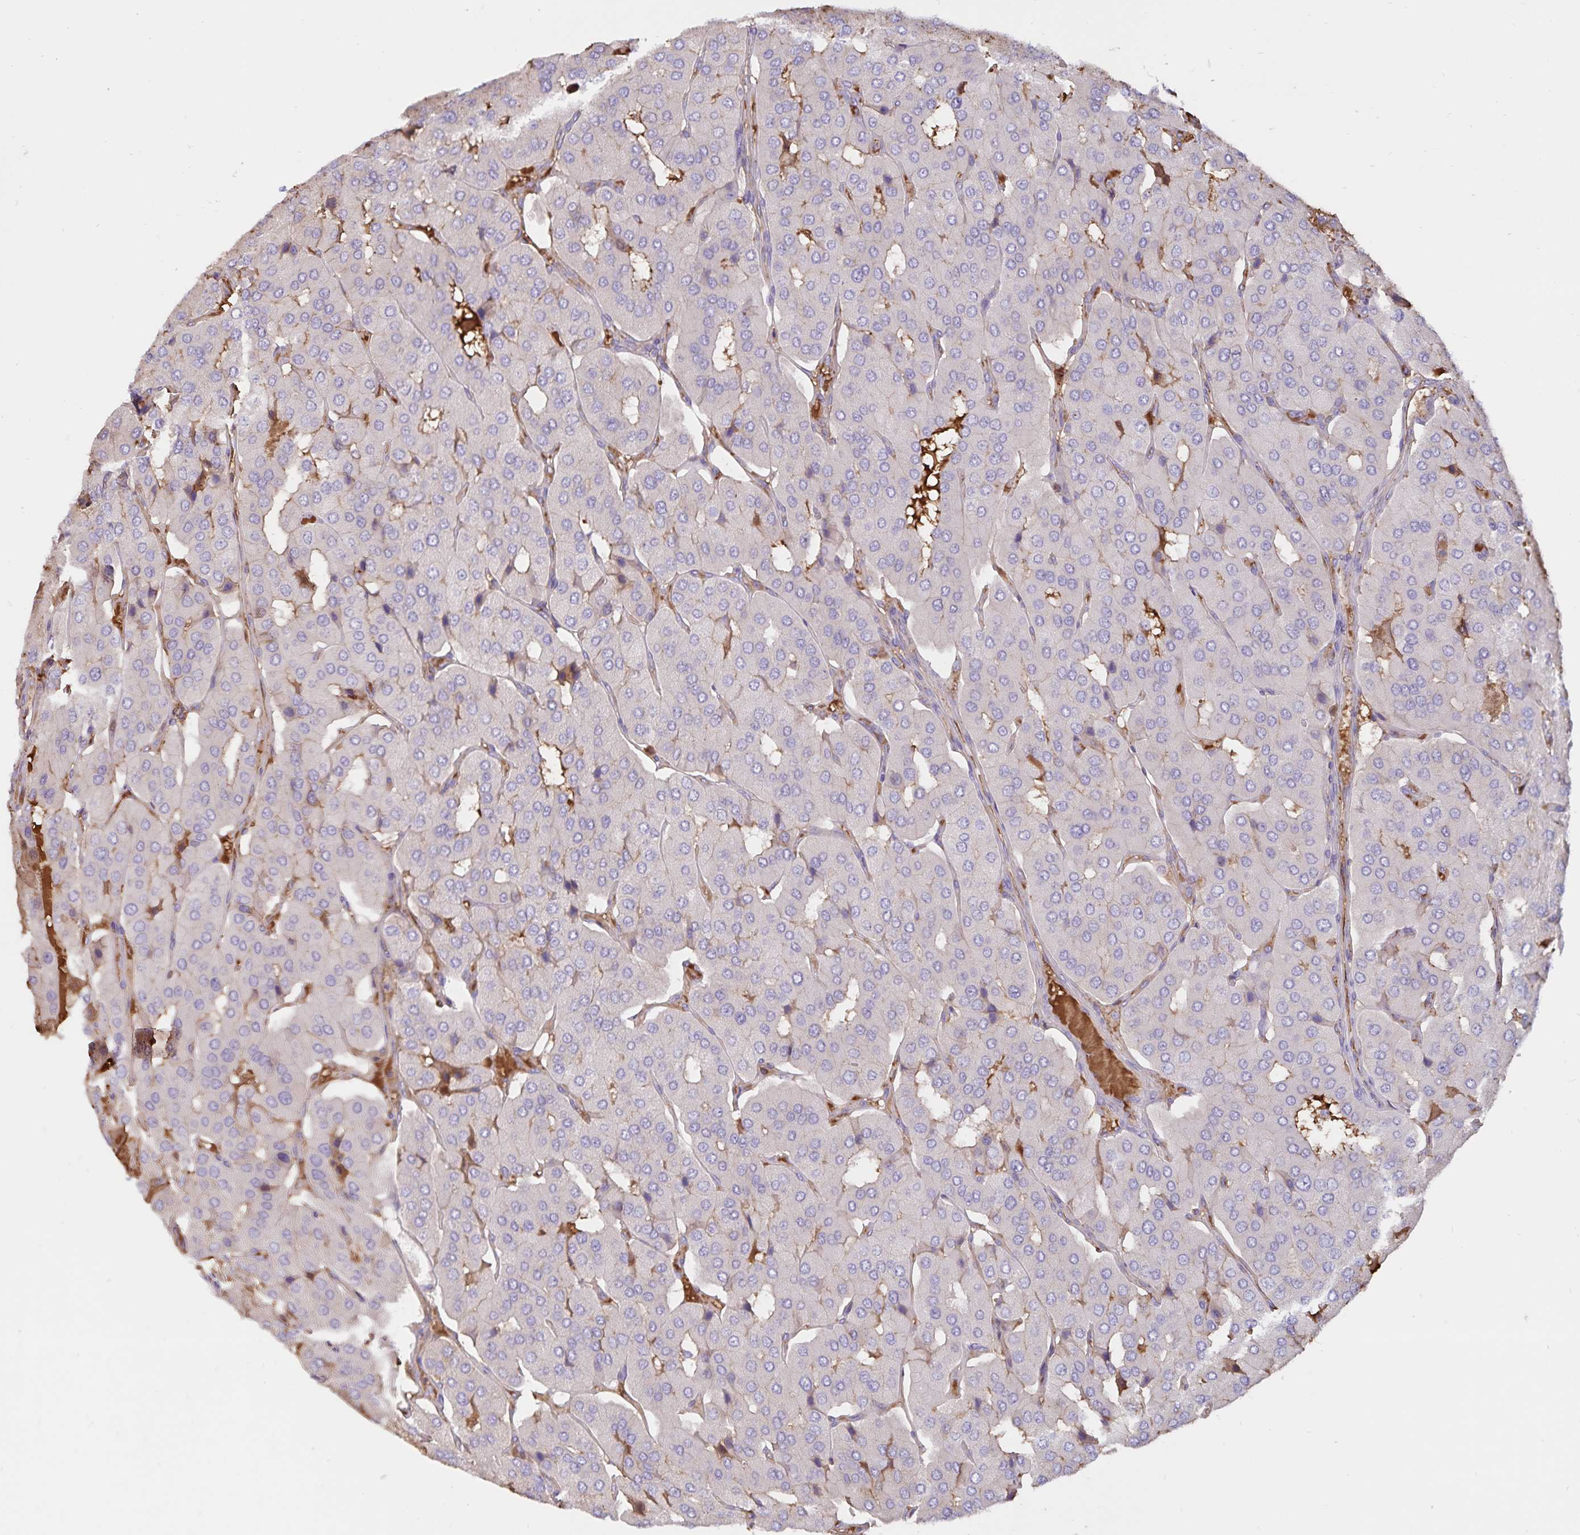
{"staining": {"intensity": "negative", "quantity": "none", "location": "none"}, "tissue": "parathyroid gland", "cell_type": "Glandular cells", "image_type": "normal", "snomed": [{"axis": "morphology", "description": "Normal tissue, NOS"}, {"axis": "morphology", "description": "Adenoma, NOS"}, {"axis": "topography", "description": "Parathyroid gland"}], "caption": "Immunohistochemistry (IHC) image of benign parathyroid gland stained for a protein (brown), which demonstrates no staining in glandular cells. (Stains: DAB (3,3'-diaminobenzidine) immunohistochemistry with hematoxylin counter stain, Microscopy: brightfield microscopy at high magnification).", "gene": "FGG", "patient": {"sex": "female", "age": 86}}